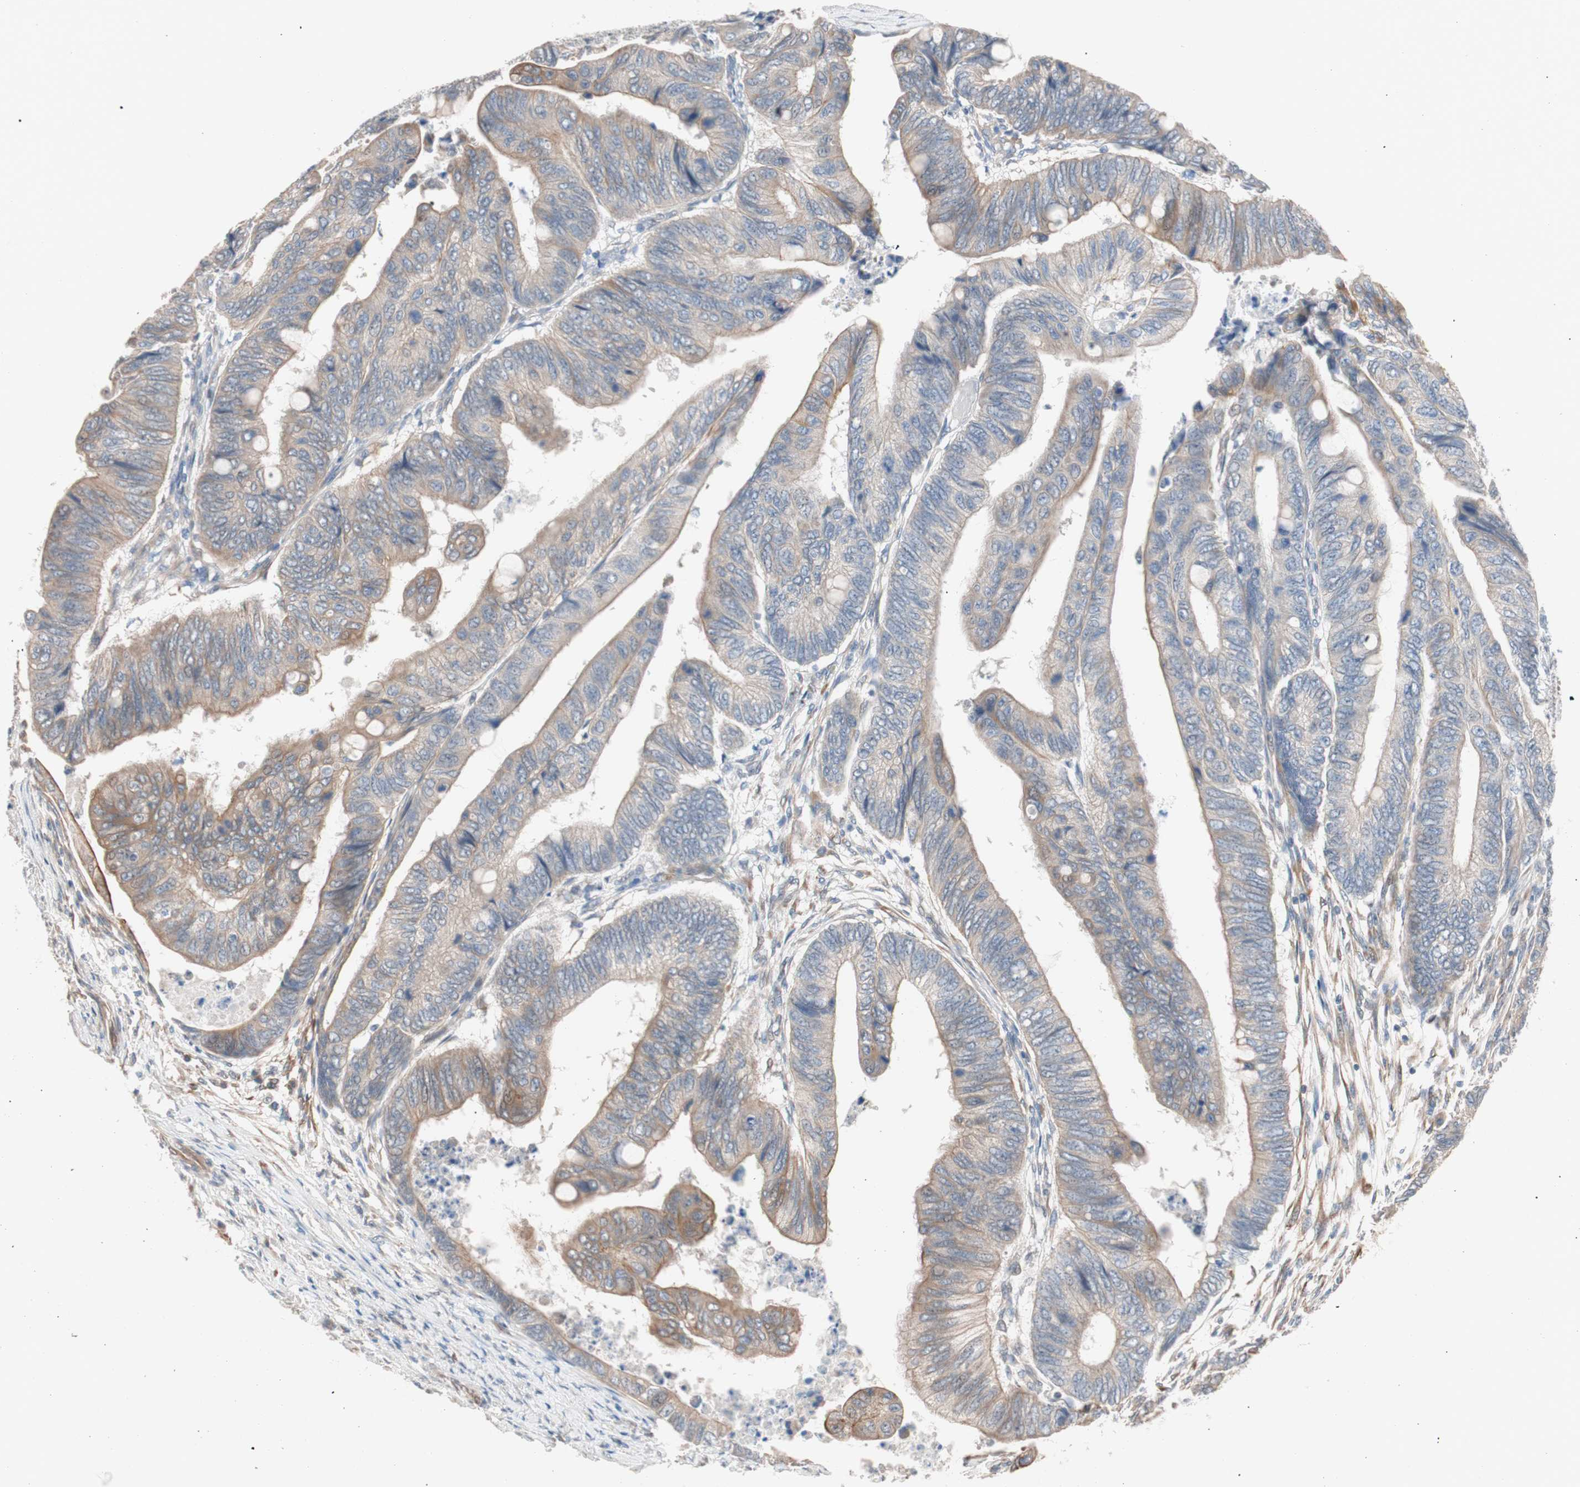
{"staining": {"intensity": "moderate", "quantity": "25%-75%", "location": "cytoplasmic/membranous"}, "tissue": "colorectal cancer", "cell_type": "Tumor cells", "image_type": "cancer", "snomed": [{"axis": "morphology", "description": "Normal tissue, NOS"}, {"axis": "morphology", "description": "Adenocarcinoma, NOS"}, {"axis": "topography", "description": "Rectum"}, {"axis": "topography", "description": "Peripheral nerve tissue"}], "caption": "A high-resolution image shows IHC staining of adenocarcinoma (colorectal), which exhibits moderate cytoplasmic/membranous expression in about 25%-75% of tumor cells.", "gene": "SMG1", "patient": {"sex": "male", "age": 92}}